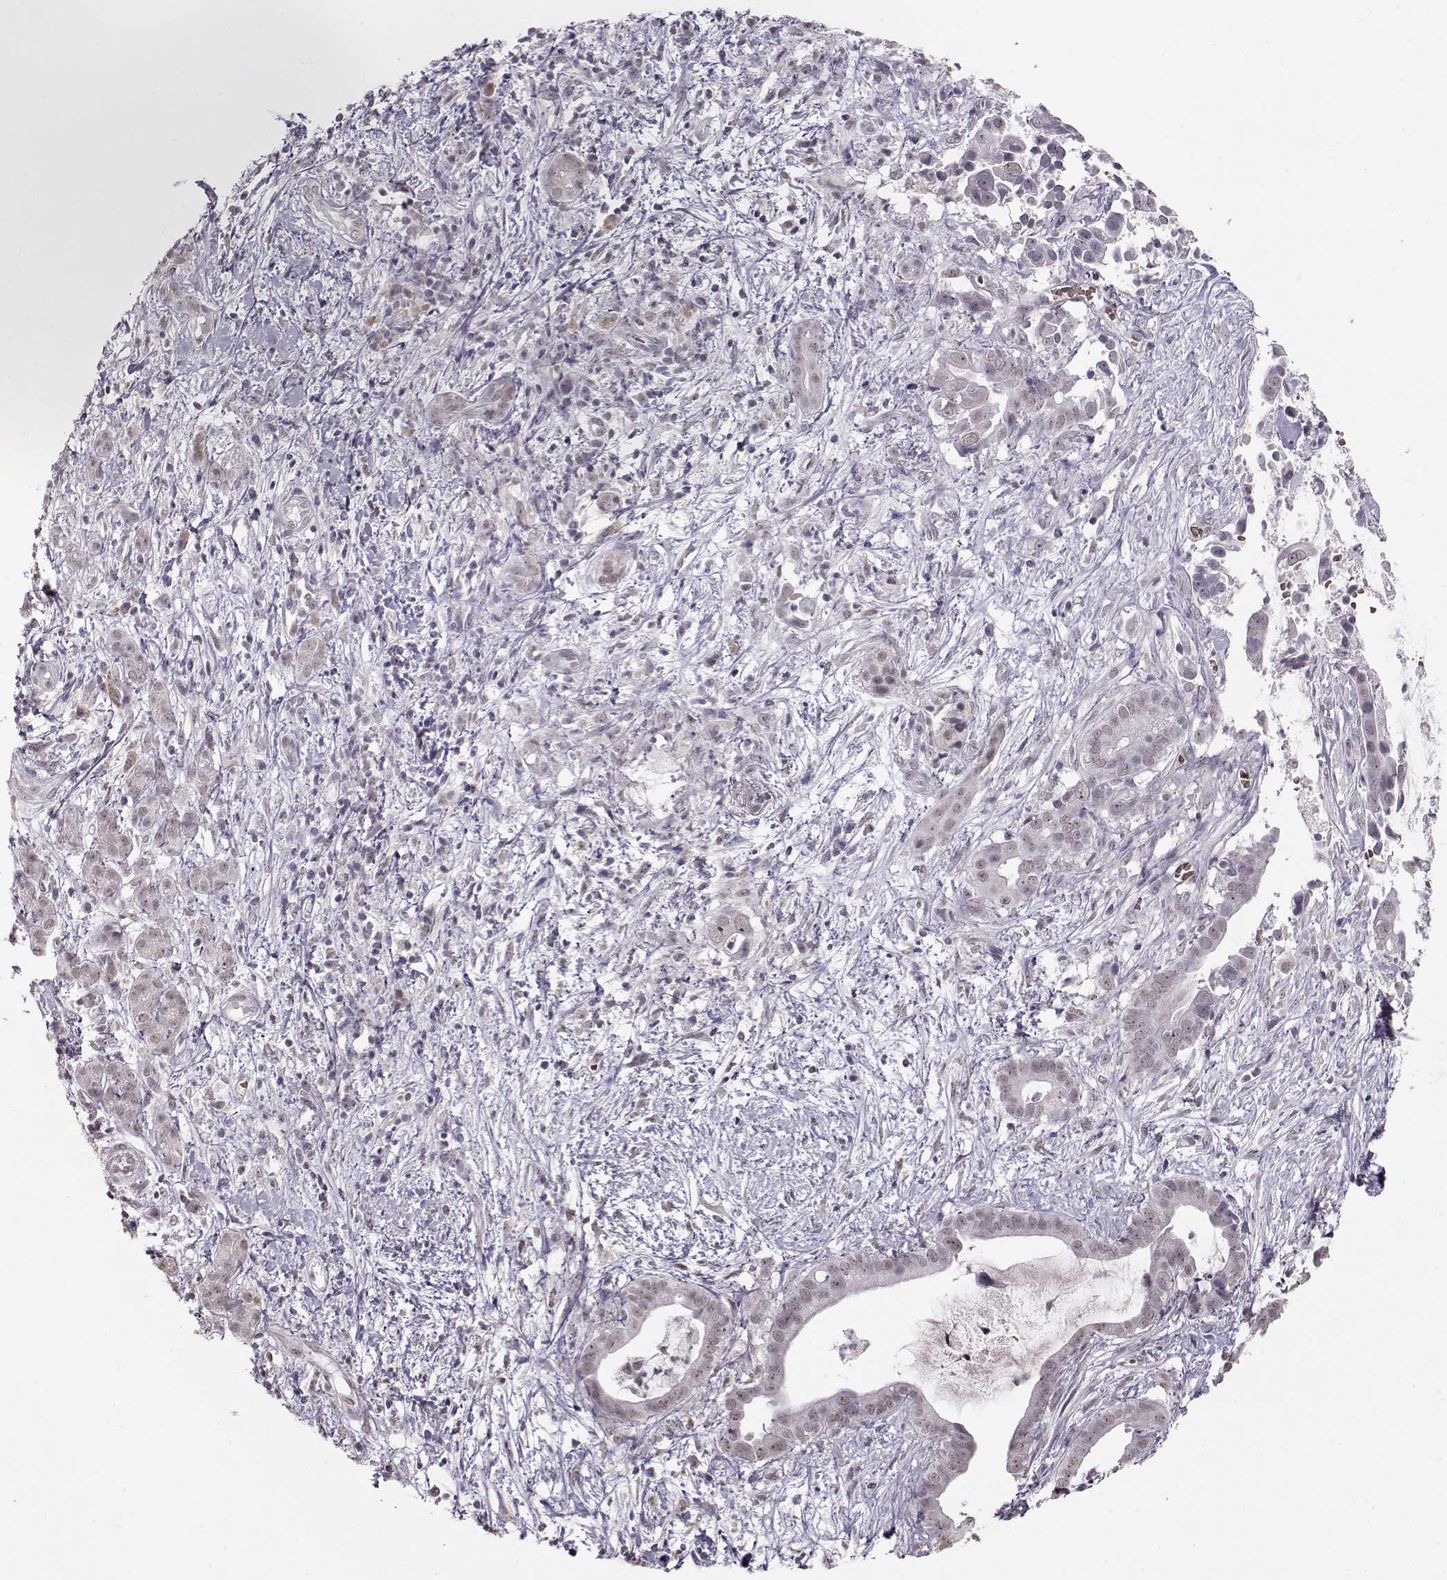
{"staining": {"intensity": "weak", "quantity": "<25%", "location": "nuclear"}, "tissue": "pancreatic cancer", "cell_type": "Tumor cells", "image_type": "cancer", "snomed": [{"axis": "morphology", "description": "Adenocarcinoma, NOS"}, {"axis": "topography", "description": "Pancreas"}], "caption": "IHC of pancreatic cancer reveals no positivity in tumor cells. (Brightfield microscopy of DAB IHC at high magnification).", "gene": "PCP4", "patient": {"sex": "male", "age": 61}}